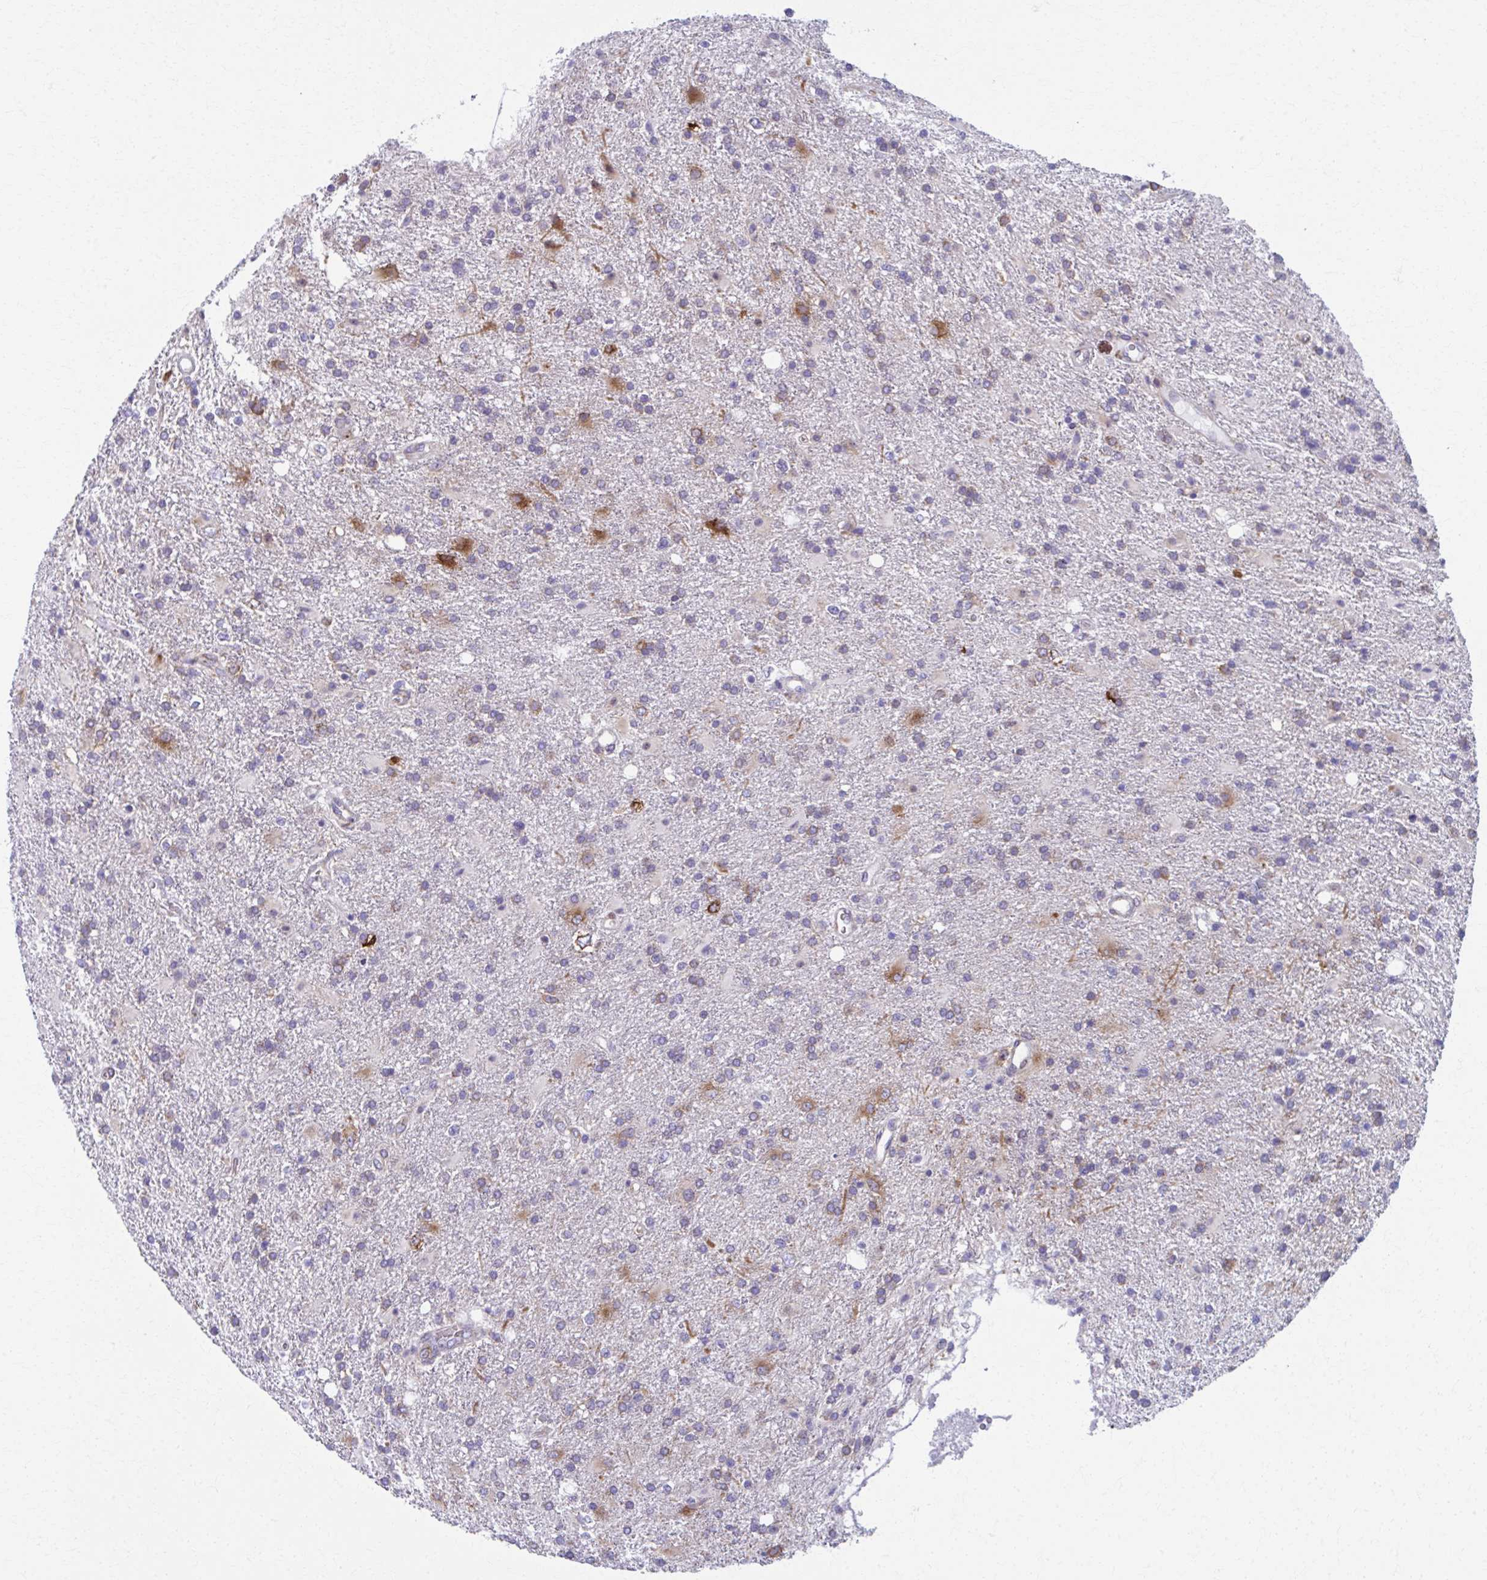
{"staining": {"intensity": "strong", "quantity": "<25%", "location": "cytoplasmic/membranous"}, "tissue": "glioma", "cell_type": "Tumor cells", "image_type": "cancer", "snomed": [{"axis": "morphology", "description": "Glioma, malignant, High grade"}, {"axis": "topography", "description": "Brain"}], "caption": "Immunohistochemical staining of human glioma exhibits strong cytoplasmic/membranous protein expression in about <25% of tumor cells.", "gene": "SPATS2L", "patient": {"sex": "male", "age": 56}}